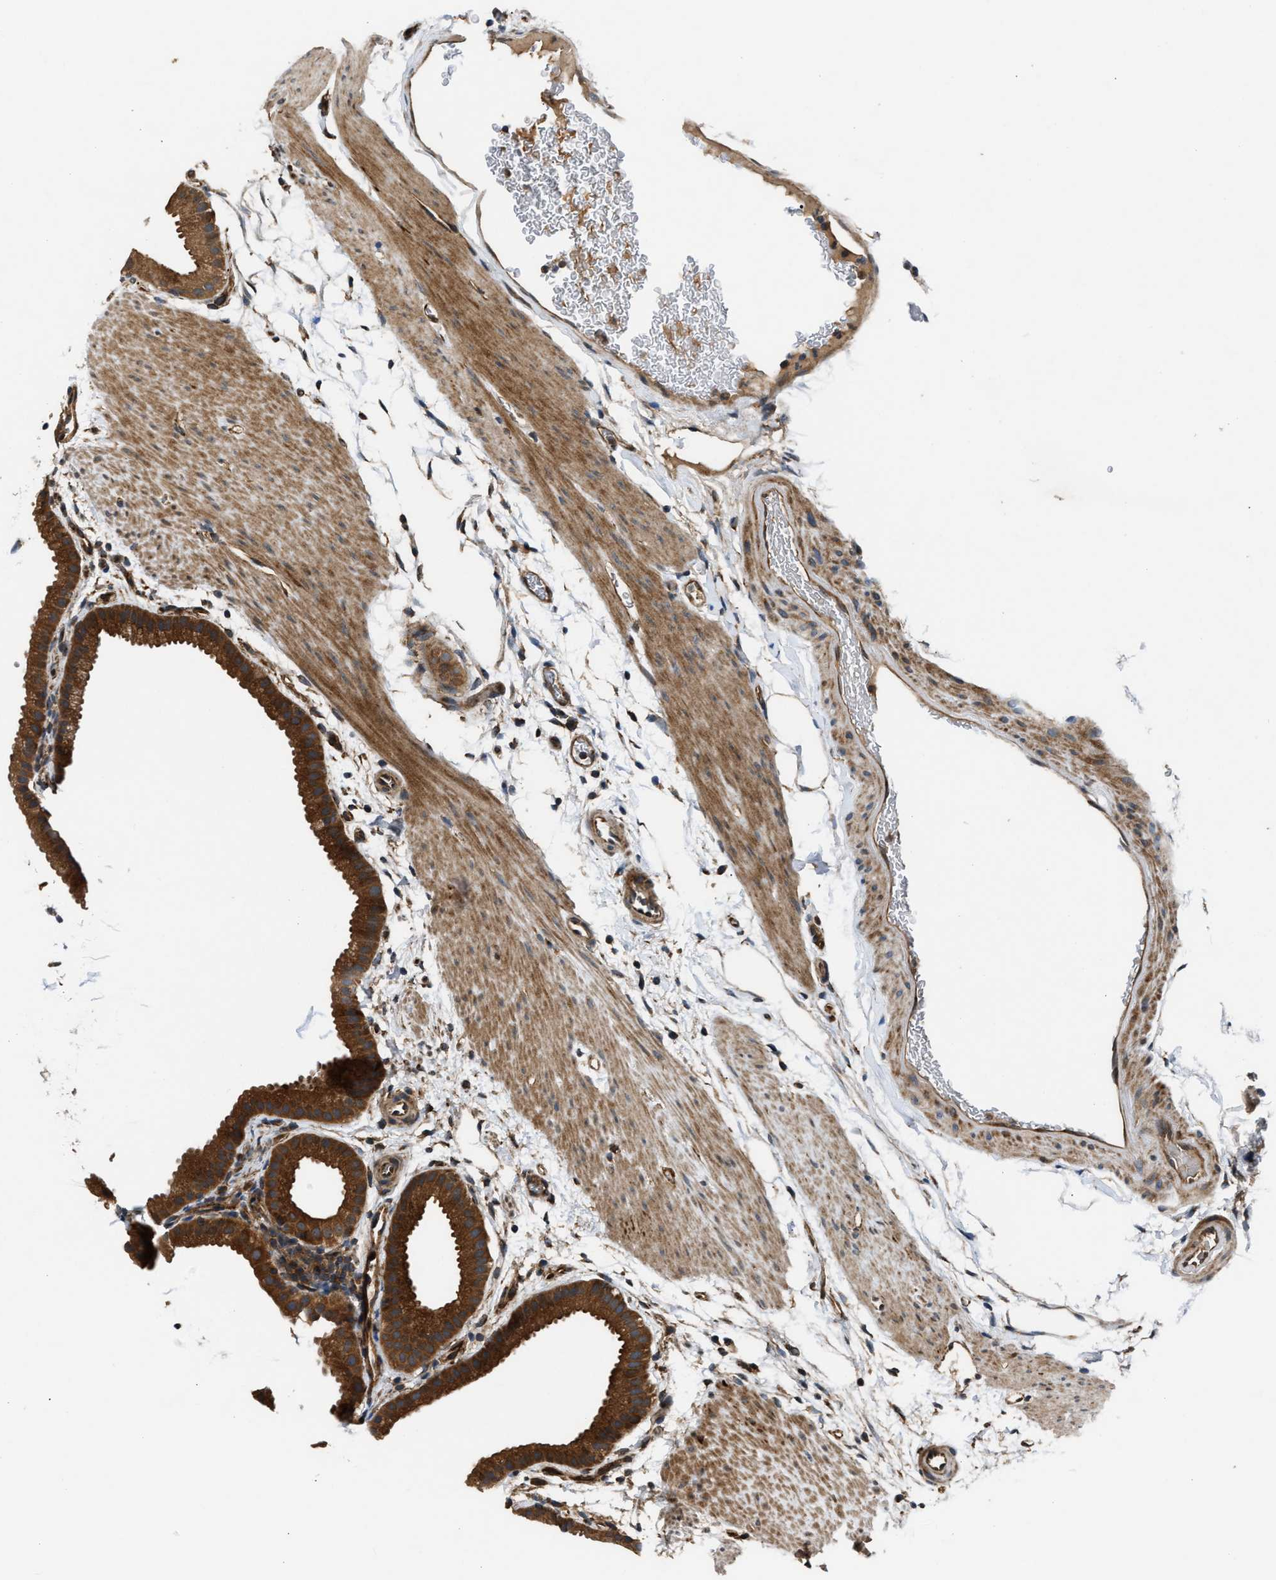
{"staining": {"intensity": "strong", "quantity": ">75%", "location": "cytoplasmic/membranous"}, "tissue": "gallbladder", "cell_type": "Glandular cells", "image_type": "normal", "snomed": [{"axis": "morphology", "description": "Normal tissue, NOS"}, {"axis": "topography", "description": "Gallbladder"}], "caption": "Brown immunohistochemical staining in normal human gallbladder displays strong cytoplasmic/membranous expression in approximately >75% of glandular cells. (Brightfield microscopy of DAB IHC at high magnification).", "gene": "PNPLA8", "patient": {"sex": "female", "age": 64}}